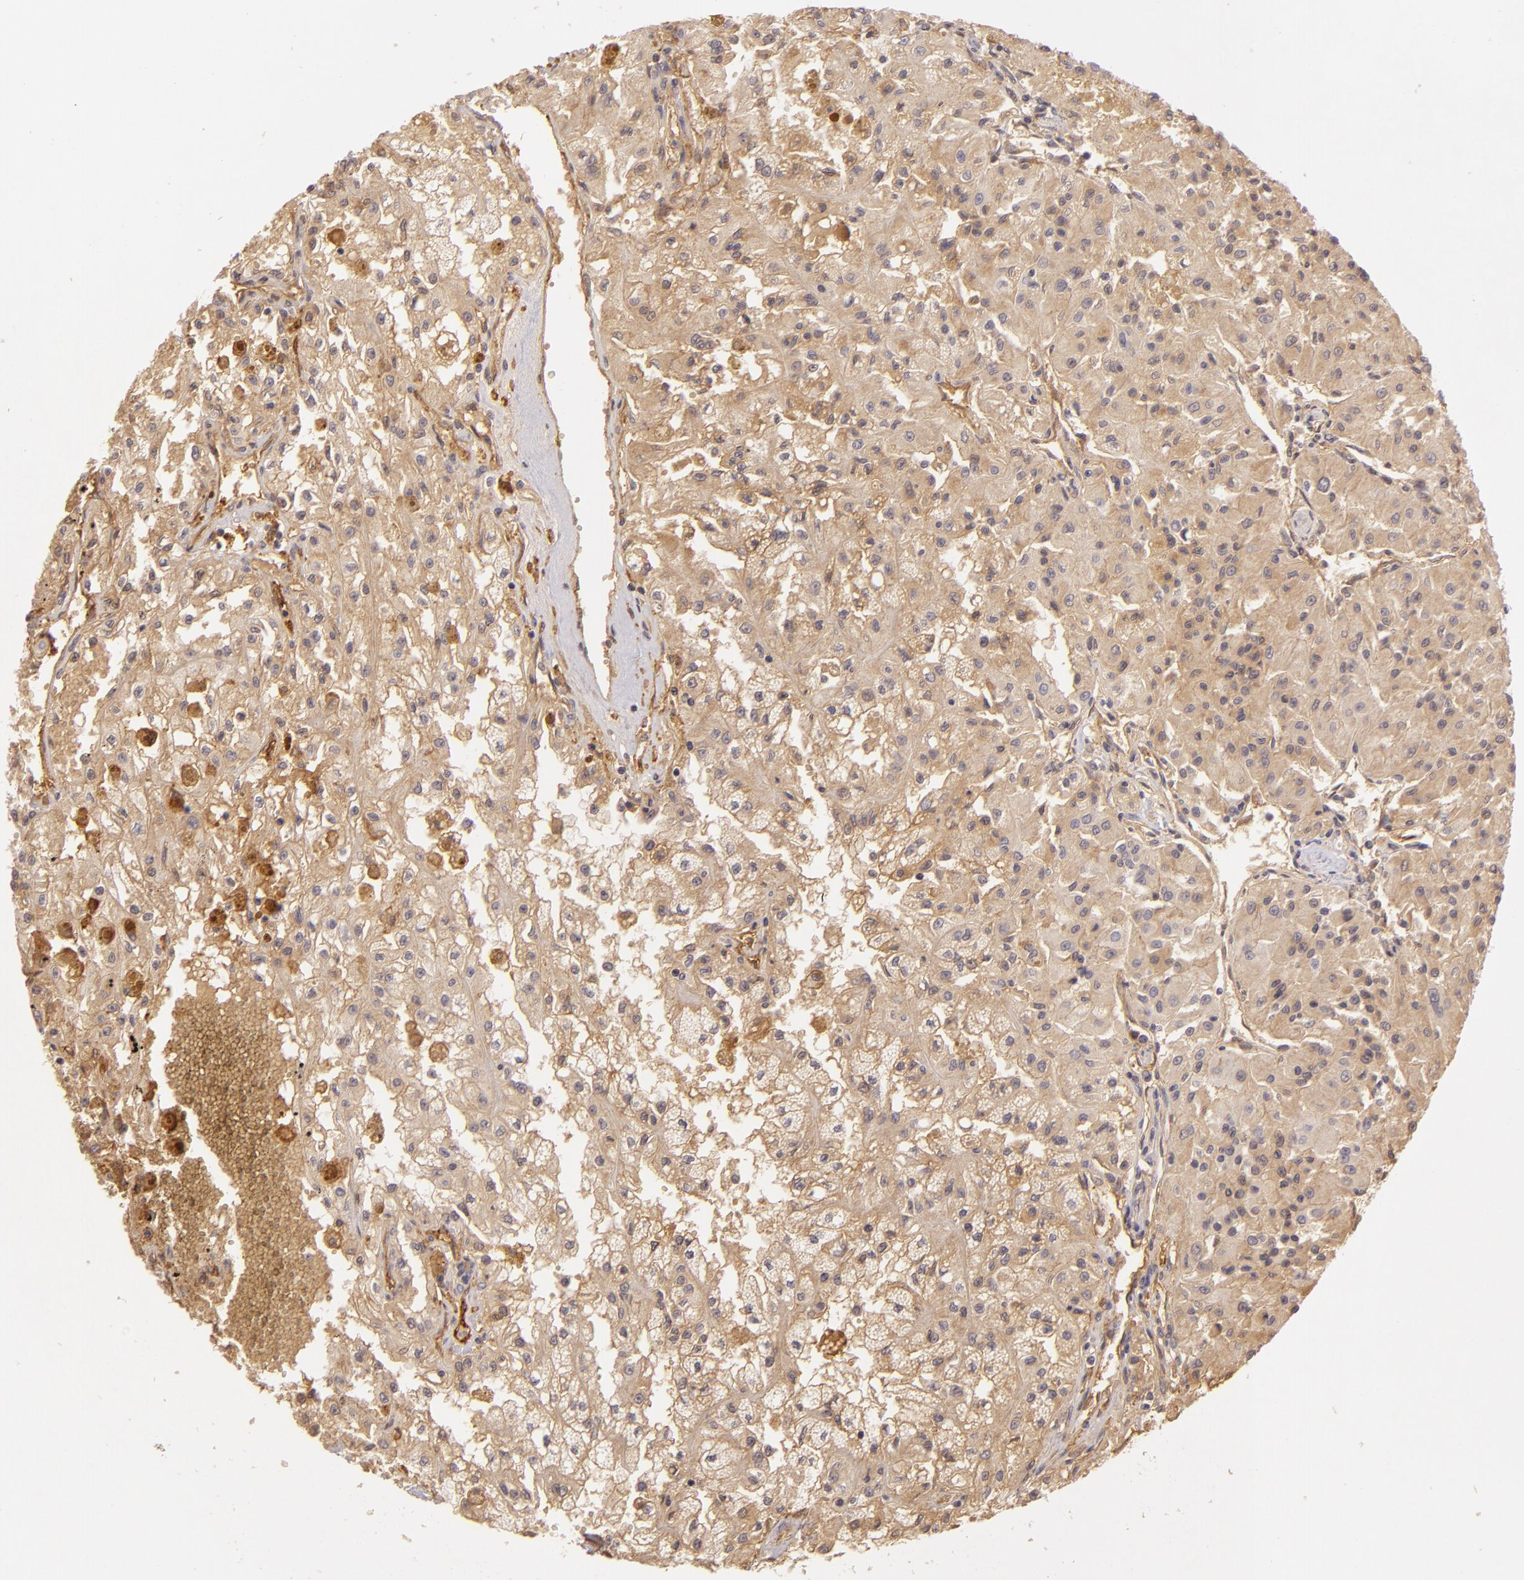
{"staining": {"intensity": "weak", "quantity": ">75%", "location": "cytoplasmic/membranous"}, "tissue": "renal cancer", "cell_type": "Tumor cells", "image_type": "cancer", "snomed": [{"axis": "morphology", "description": "Adenocarcinoma, NOS"}, {"axis": "topography", "description": "Kidney"}], "caption": "This histopathology image displays IHC staining of adenocarcinoma (renal), with low weak cytoplasmic/membranous expression in about >75% of tumor cells.", "gene": "CD59", "patient": {"sex": "male", "age": 78}}